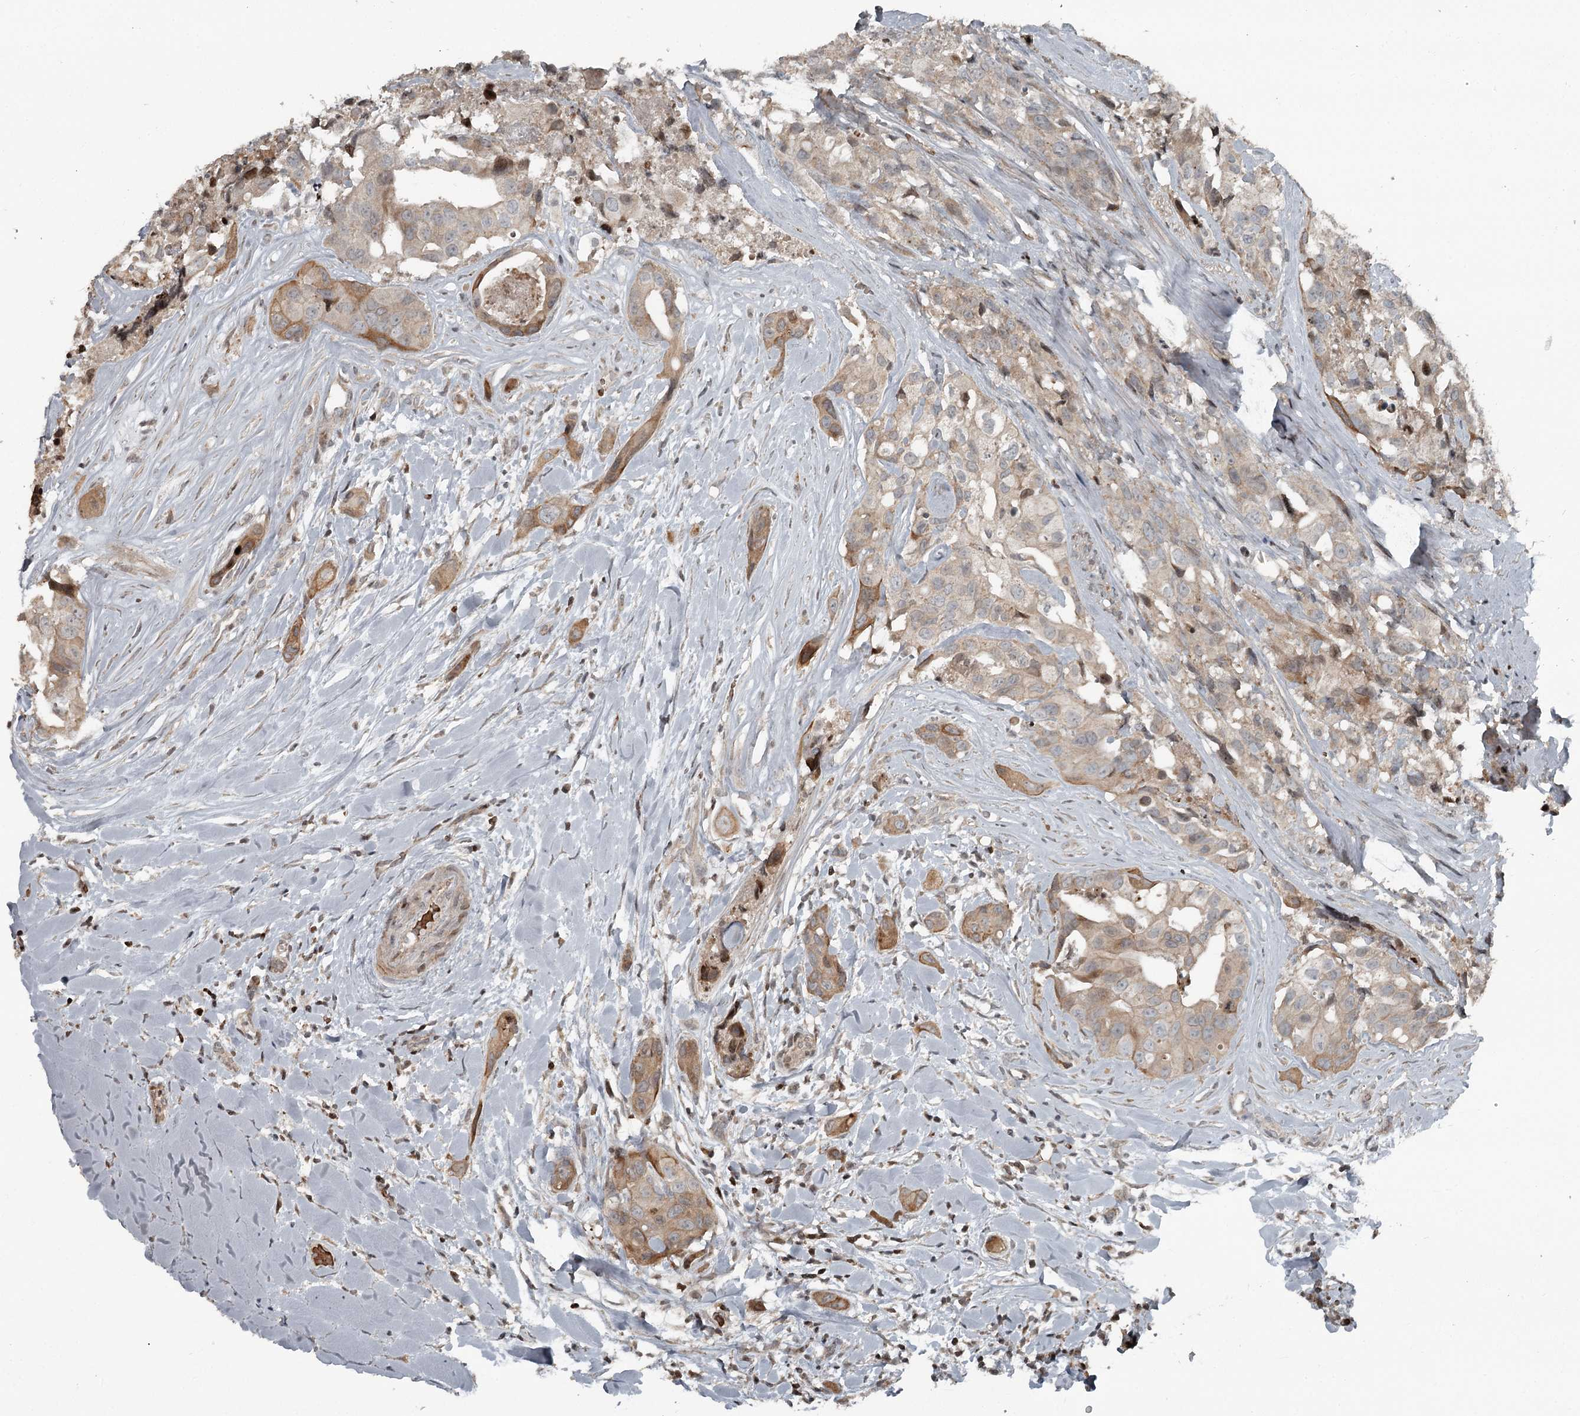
{"staining": {"intensity": "moderate", "quantity": "25%-75%", "location": "cytoplasmic/membranous"}, "tissue": "head and neck cancer", "cell_type": "Tumor cells", "image_type": "cancer", "snomed": [{"axis": "morphology", "description": "Adenocarcinoma, NOS"}, {"axis": "morphology", "description": "Adenocarcinoma, metastatic, NOS"}, {"axis": "topography", "description": "Head-Neck"}], "caption": "High-magnification brightfield microscopy of head and neck cancer (metastatic adenocarcinoma) stained with DAB (3,3'-diaminobenzidine) (brown) and counterstained with hematoxylin (blue). tumor cells exhibit moderate cytoplasmic/membranous staining is appreciated in about25%-75% of cells.", "gene": "RASSF8", "patient": {"sex": "male", "age": 75}}